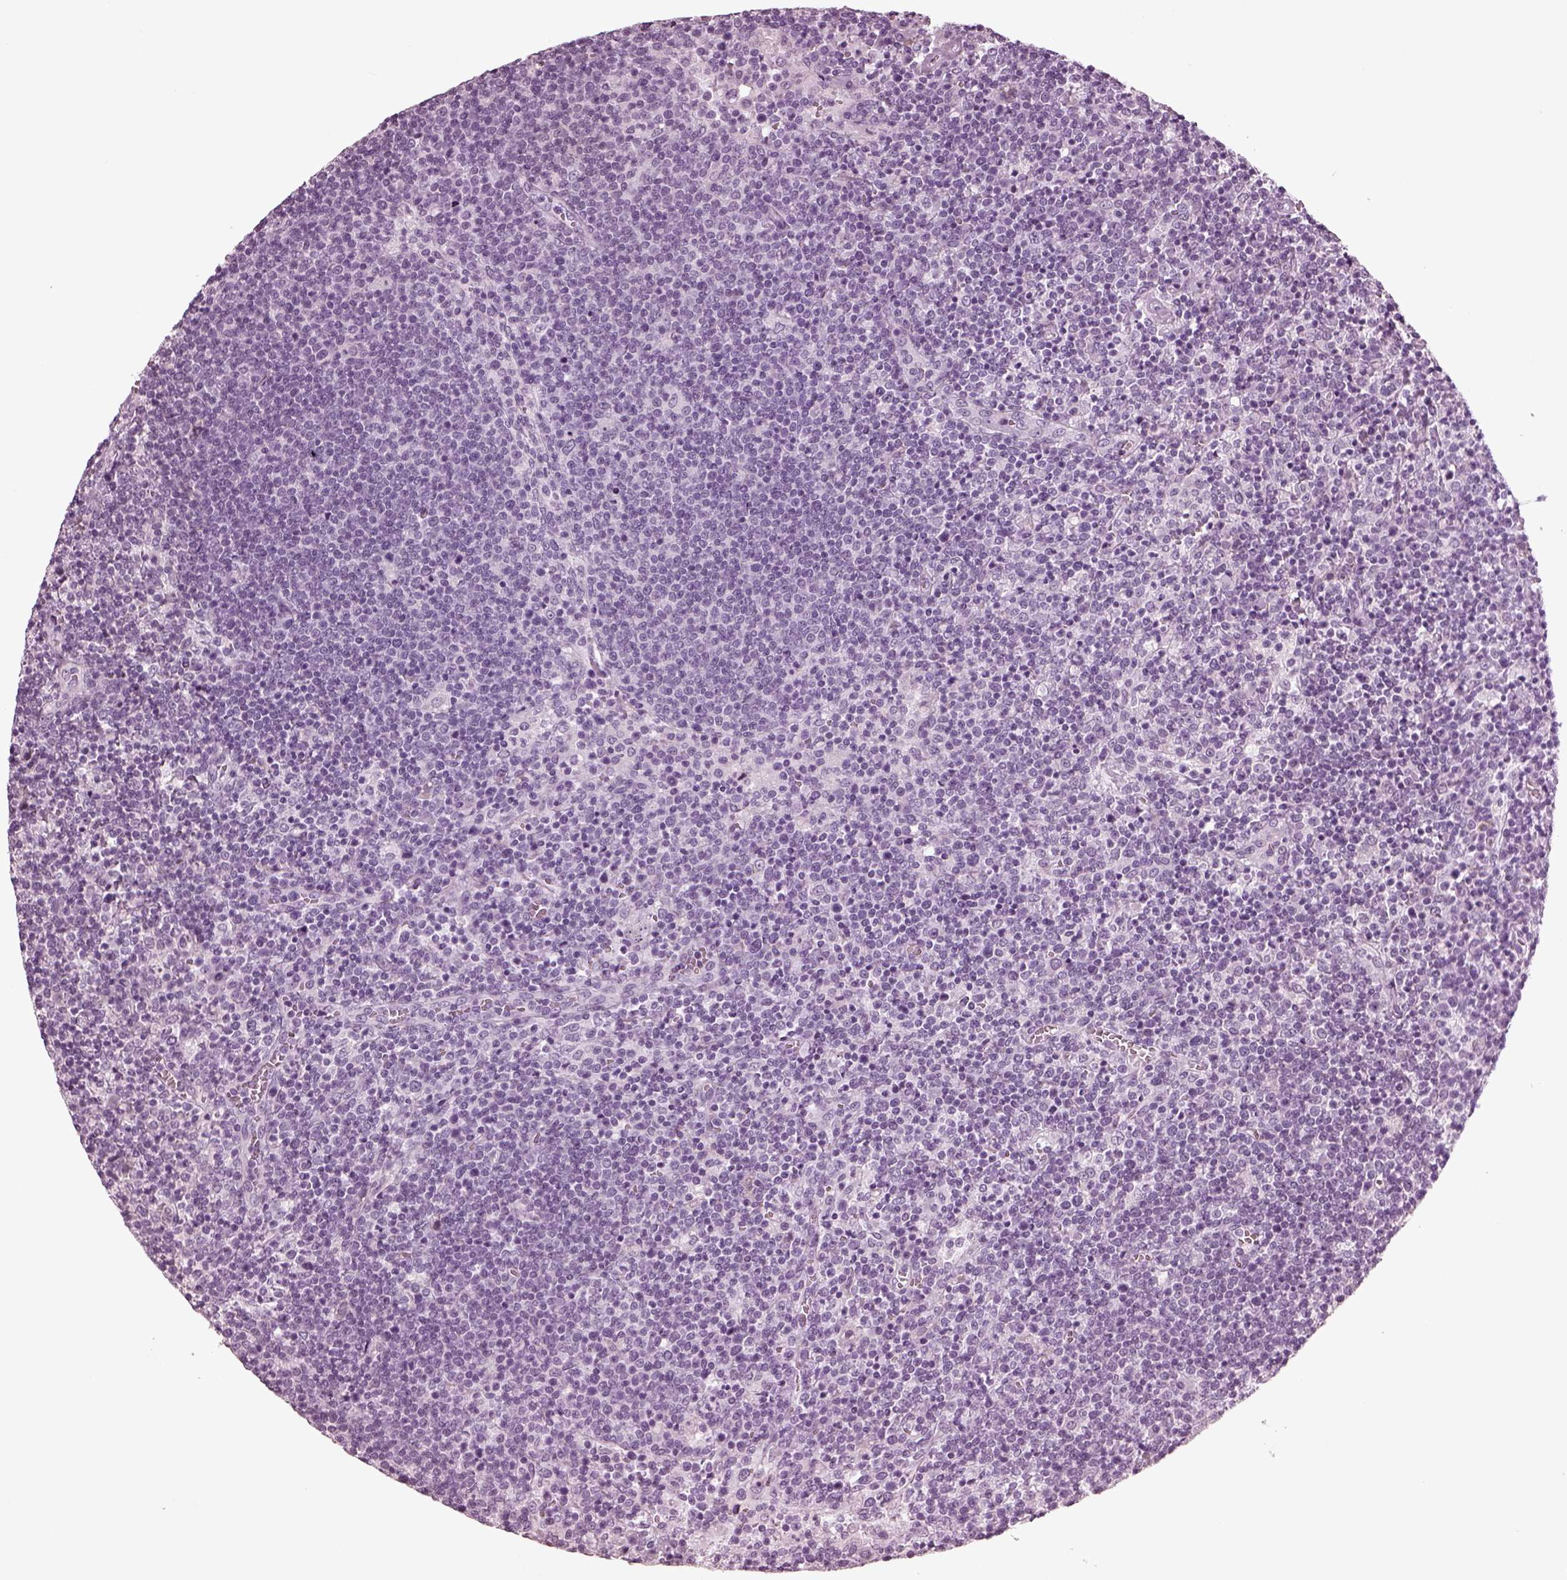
{"staining": {"intensity": "negative", "quantity": "none", "location": "none"}, "tissue": "lymphoma", "cell_type": "Tumor cells", "image_type": "cancer", "snomed": [{"axis": "morphology", "description": "Malignant lymphoma, non-Hodgkin's type, High grade"}, {"axis": "topography", "description": "Lymph node"}], "caption": "Immunohistochemistry histopathology image of neoplastic tissue: human lymphoma stained with DAB (3,3'-diaminobenzidine) reveals no significant protein expression in tumor cells.", "gene": "SLC6A17", "patient": {"sex": "male", "age": 61}}